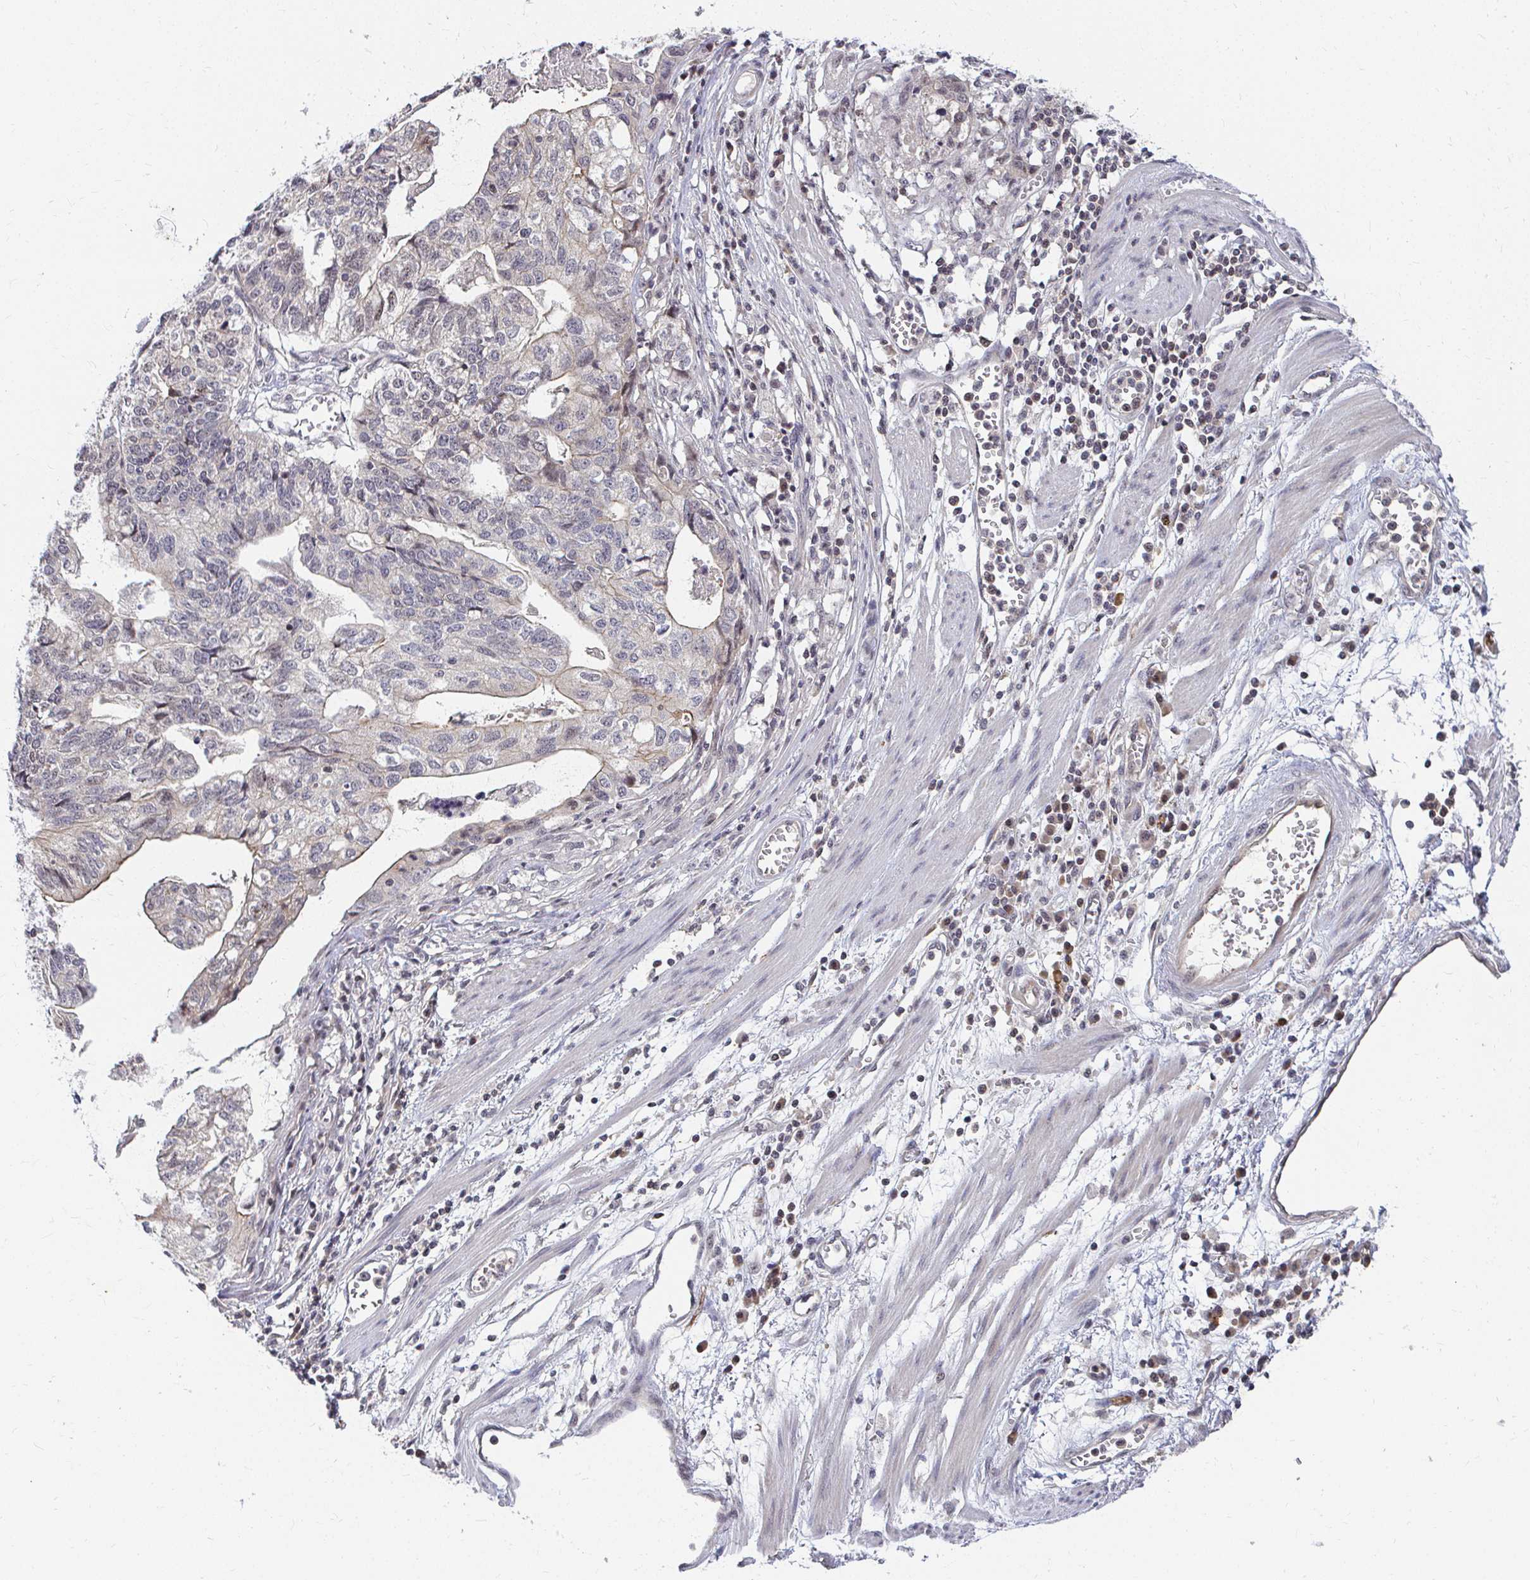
{"staining": {"intensity": "negative", "quantity": "none", "location": "none"}, "tissue": "stomach cancer", "cell_type": "Tumor cells", "image_type": "cancer", "snomed": [{"axis": "morphology", "description": "Adenocarcinoma, NOS"}, {"axis": "topography", "description": "Stomach, upper"}], "caption": "DAB (3,3'-diaminobenzidine) immunohistochemical staining of human stomach cancer displays no significant positivity in tumor cells.", "gene": "ANK3", "patient": {"sex": "female", "age": 67}}